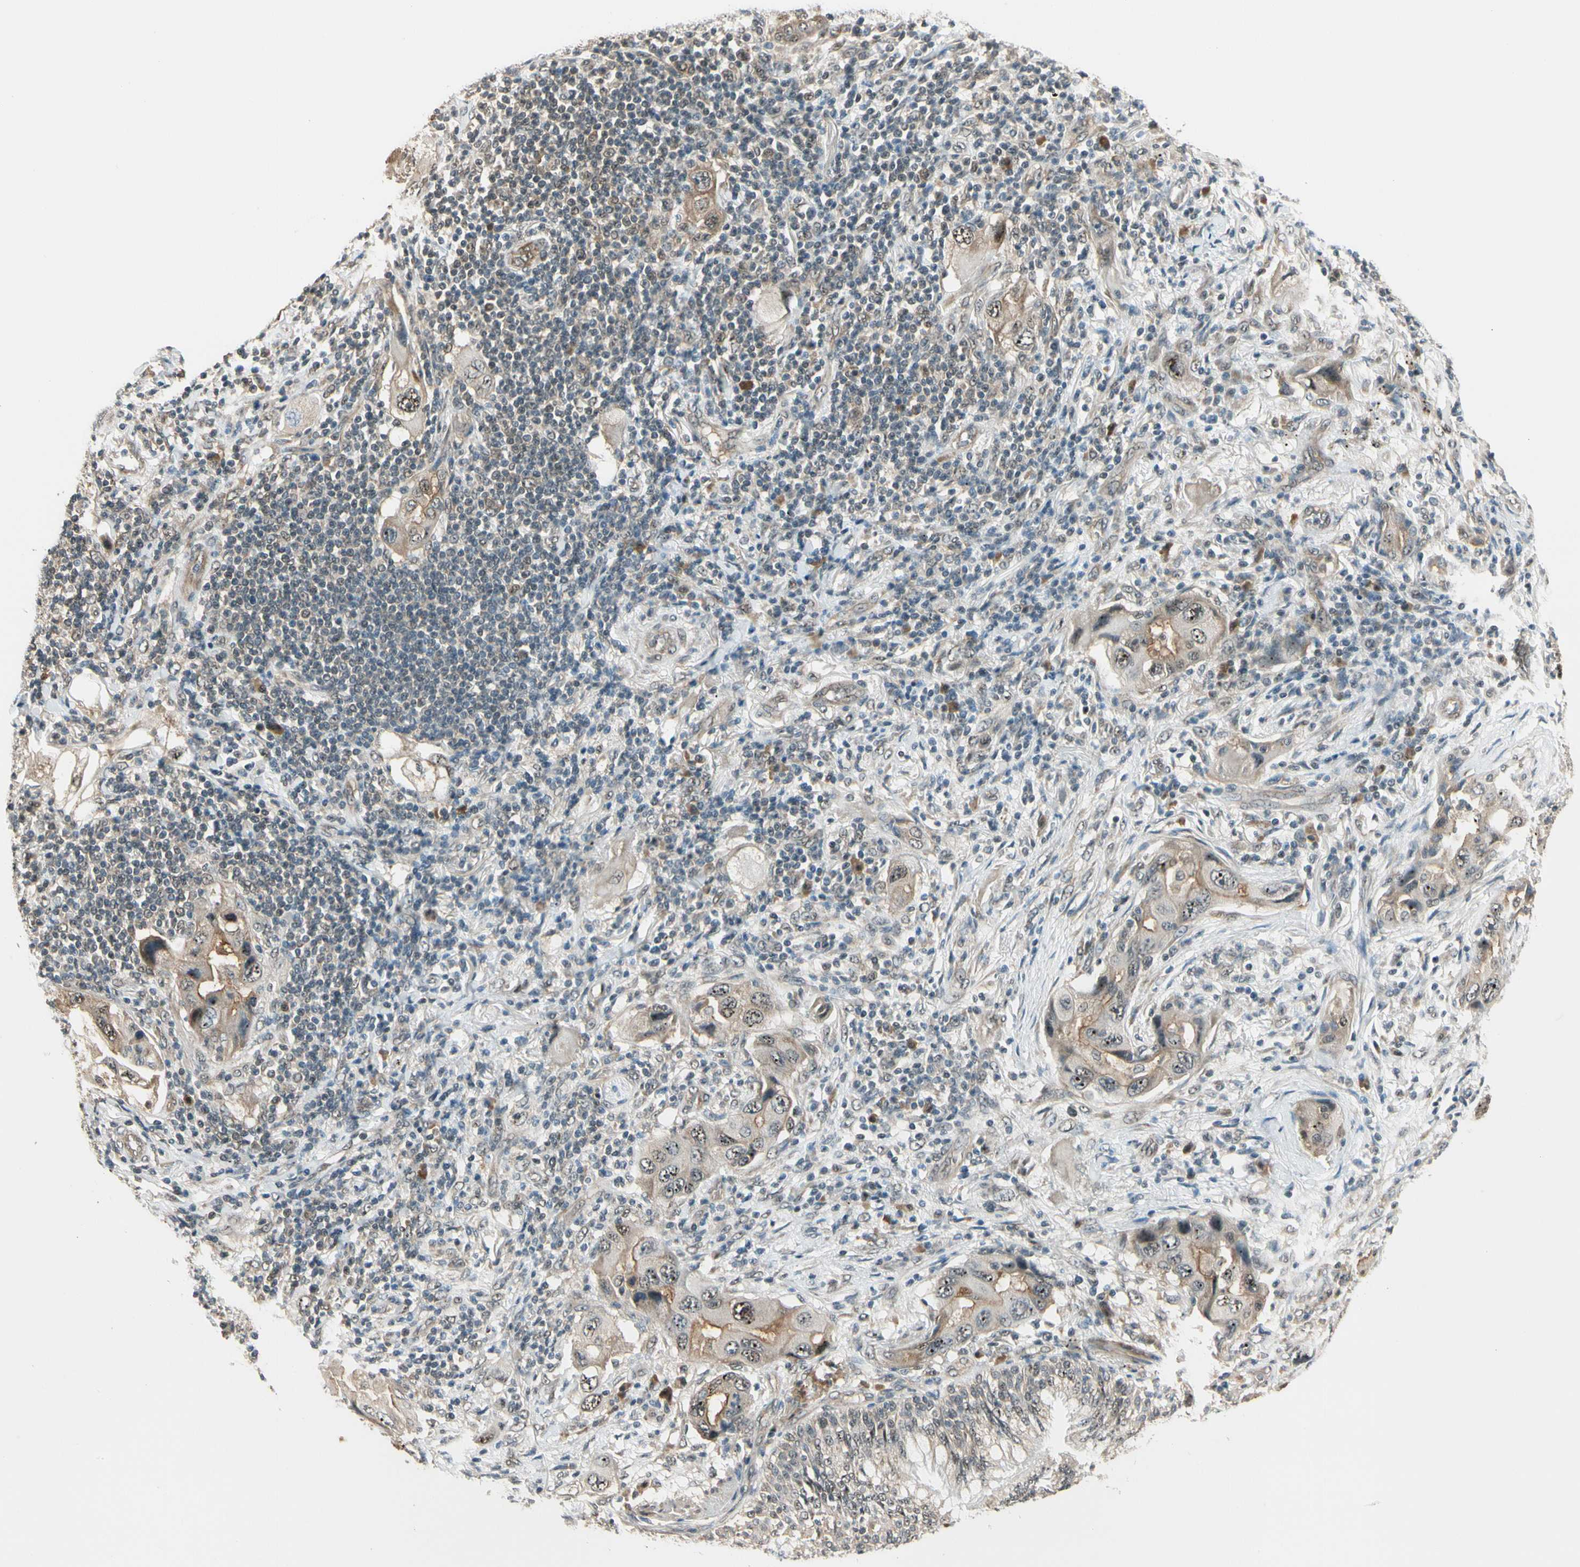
{"staining": {"intensity": "weak", "quantity": ">75%", "location": "cytoplasmic/membranous"}, "tissue": "lung cancer", "cell_type": "Tumor cells", "image_type": "cancer", "snomed": [{"axis": "morphology", "description": "Adenocarcinoma, NOS"}, {"axis": "topography", "description": "Lung"}], "caption": "Tumor cells display low levels of weak cytoplasmic/membranous positivity in about >75% of cells in human lung adenocarcinoma. The staining is performed using DAB brown chromogen to label protein expression. The nuclei are counter-stained blue using hematoxylin.", "gene": "MCPH1", "patient": {"sex": "female", "age": 65}}